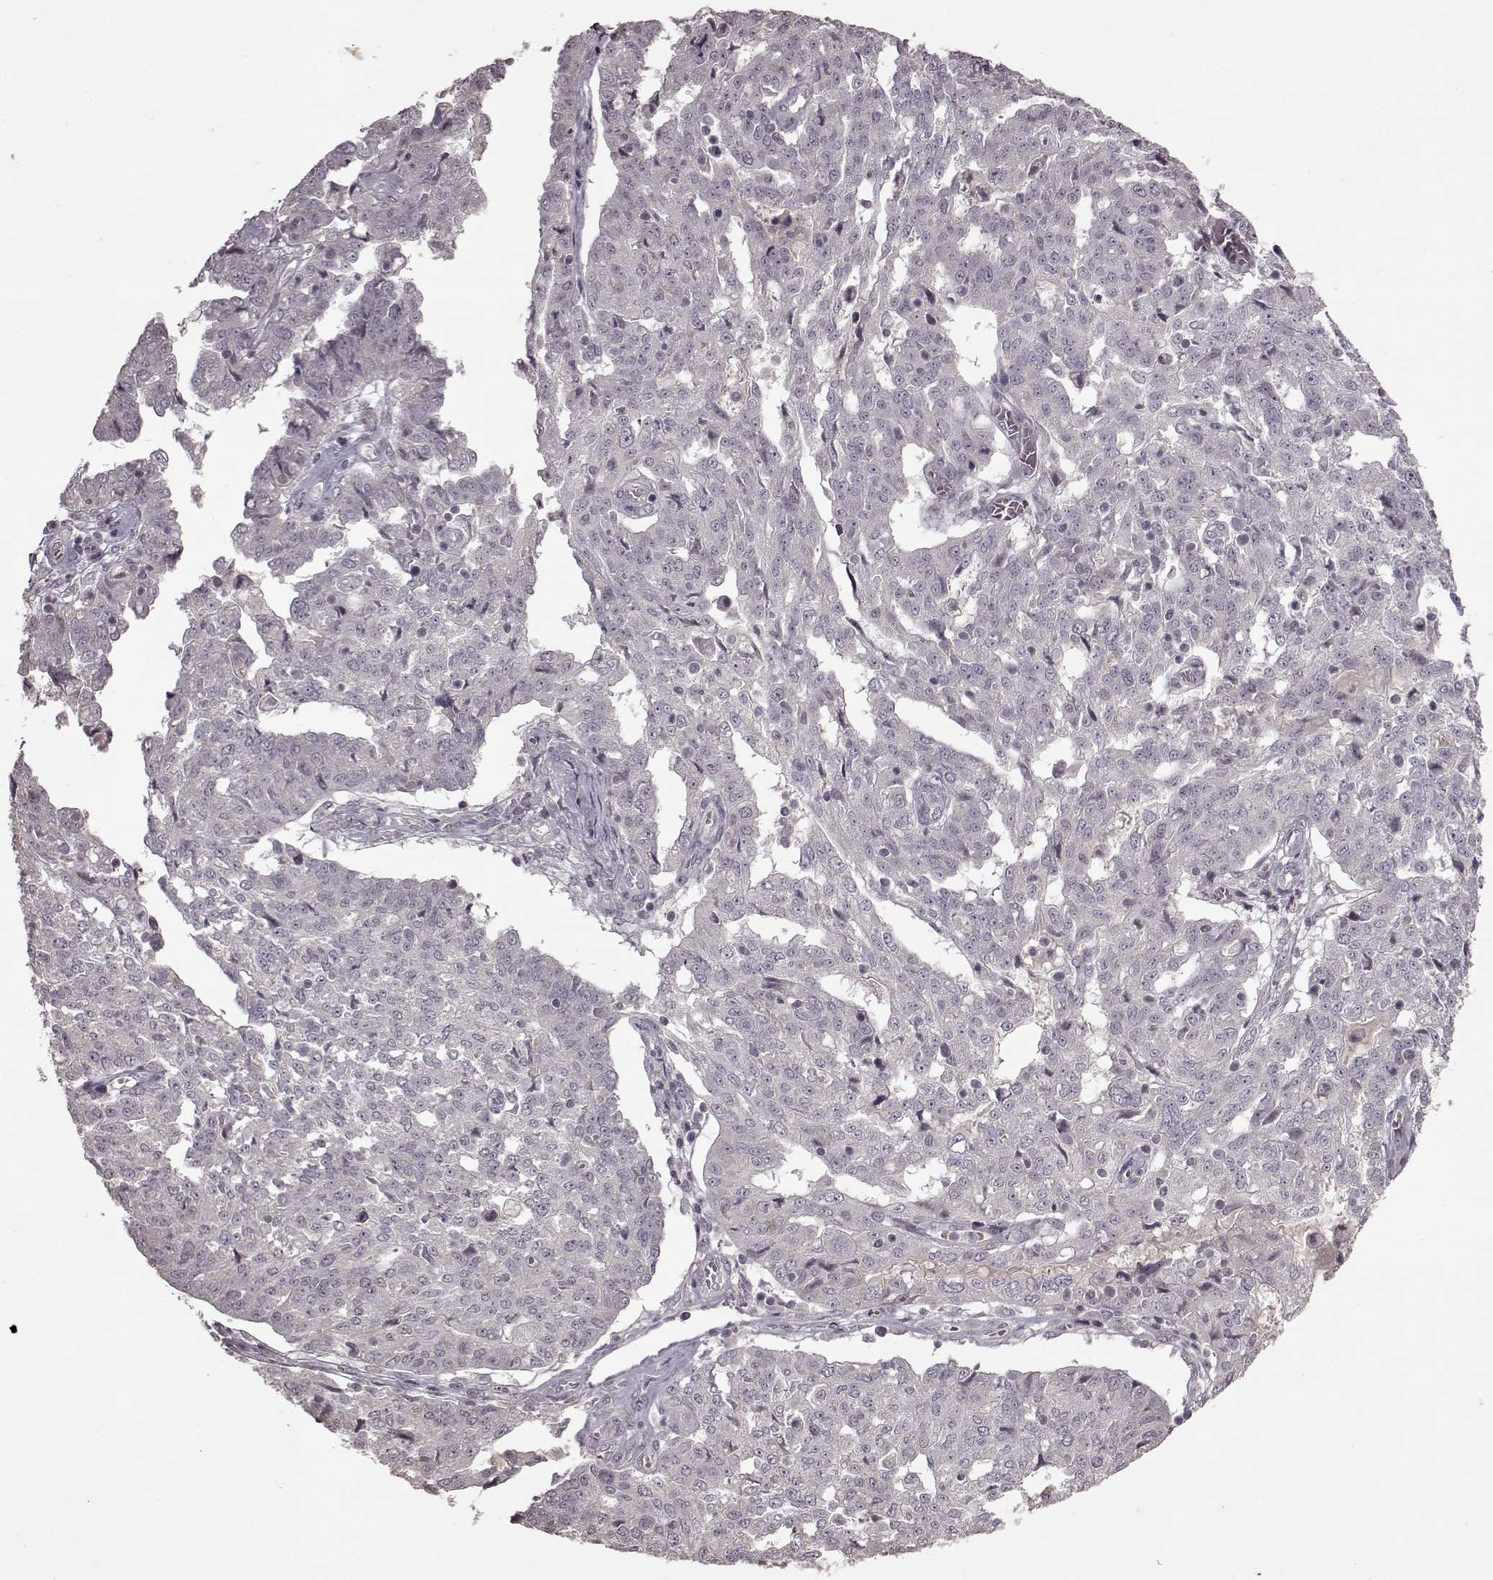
{"staining": {"intensity": "negative", "quantity": "none", "location": "none"}, "tissue": "ovarian cancer", "cell_type": "Tumor cells", "image_type": "cancer", "snomed": [{"axis": "morphology", "description": "Cystadenocarcinoma, serous, NOS"}, {"axis": "topography", "description": "Ovary"}], "caption": "DAB (3,3'-diaminobenzidine) immunohistochemical staining of ovarian cancer reveals no significant staining in tumor cells.", "gene": "LHB", "patient": {"sex": "female", "age": 67}}